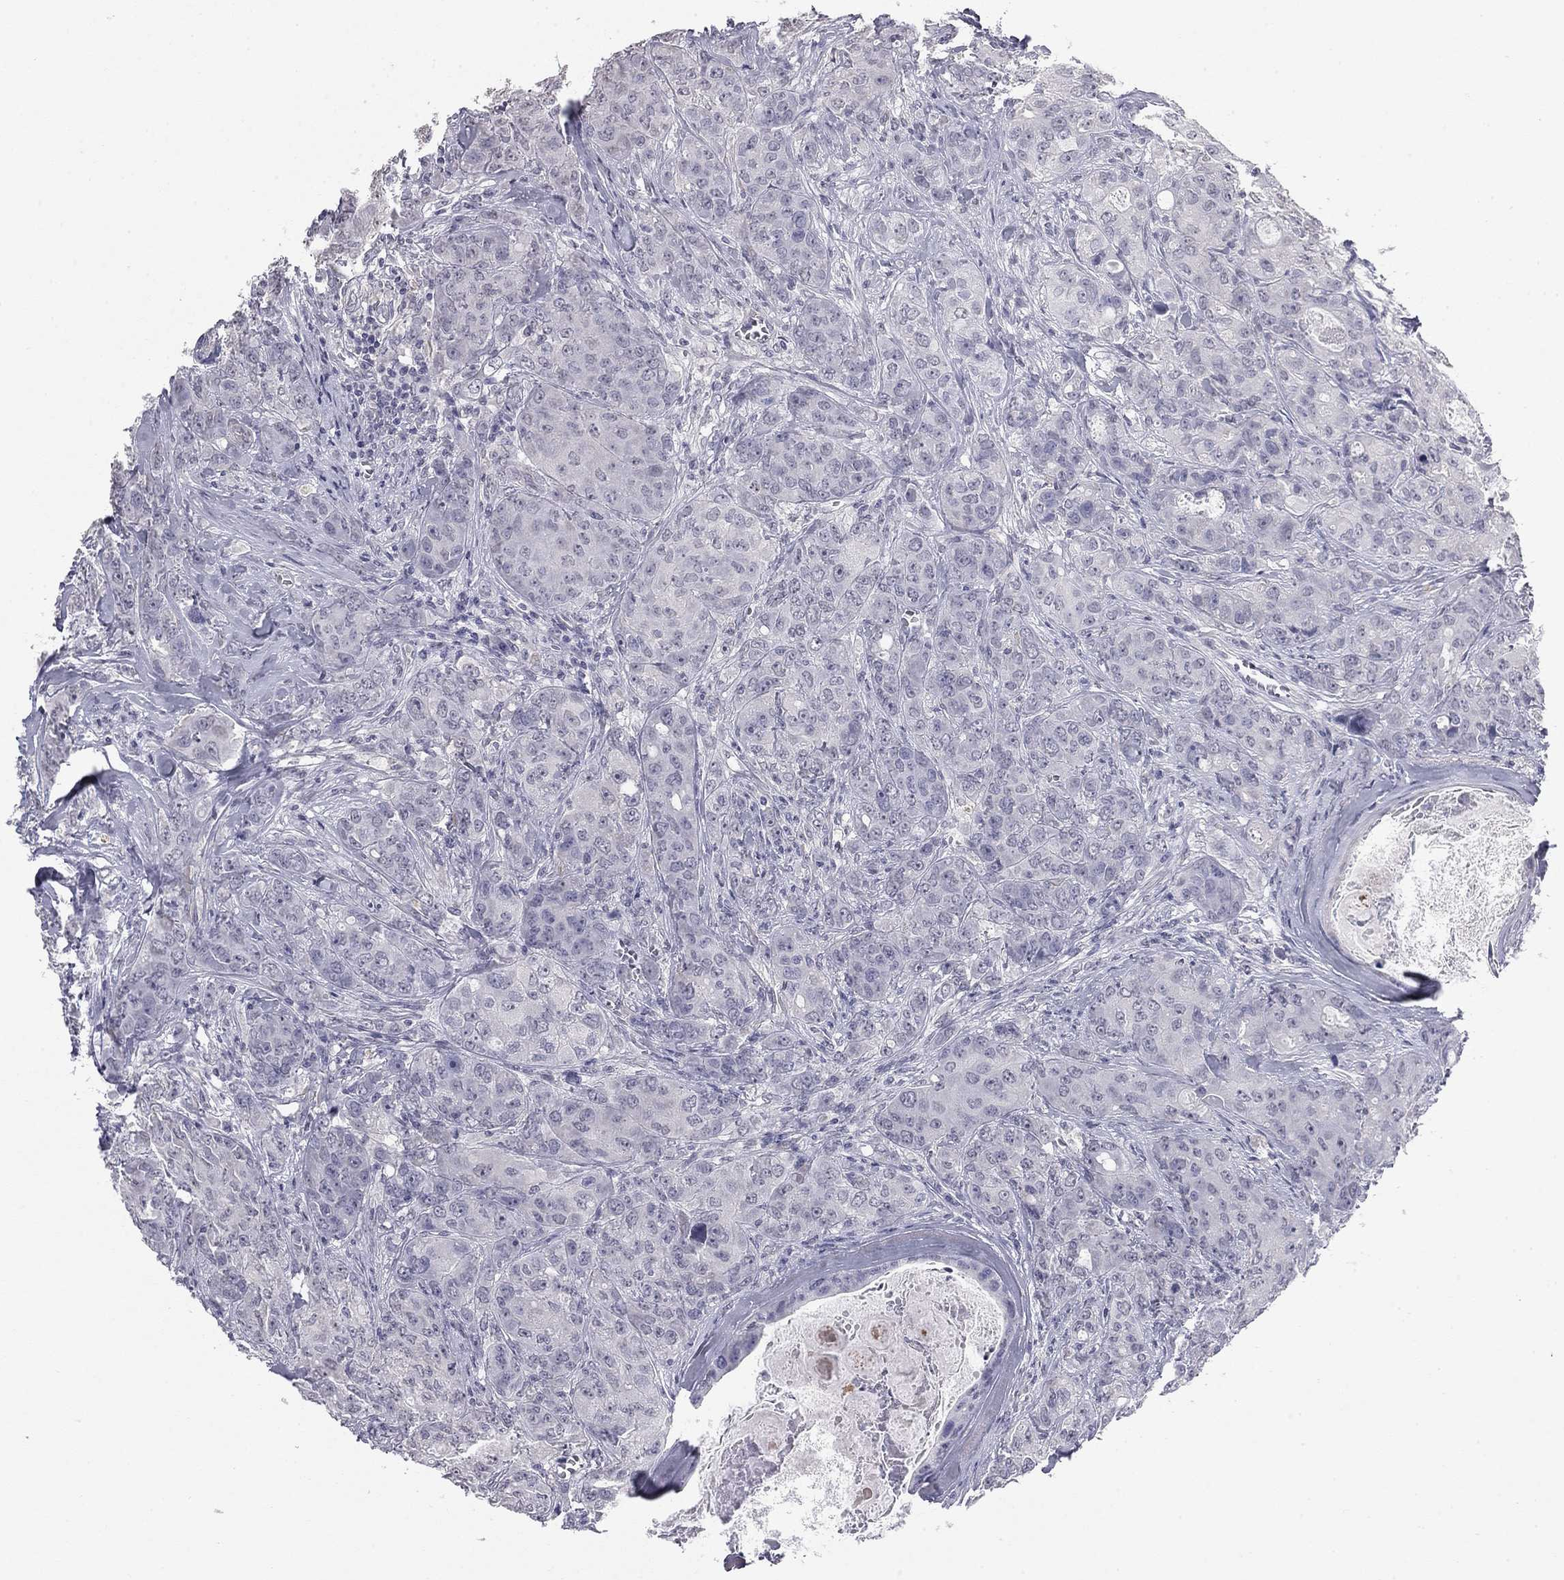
{"staining": {"intensity": "negative", "quantity": "none", "location": "none"}, "tissue": "breast cancer", "cell_type": "Tumor cells", "image_type": "cancer", "snomed": [{"axis": "morphology", "description": "Duct carcinoma"}, {"axis": "topography", "description": "Breast"}], "caption": "Breast cancer was stained to show a protein in brown. There is no significant expression in tumor cells. Nuclei are stained in blue.", "gene": "PRRT2", "patient": {"sex": "female", "age": 43}}